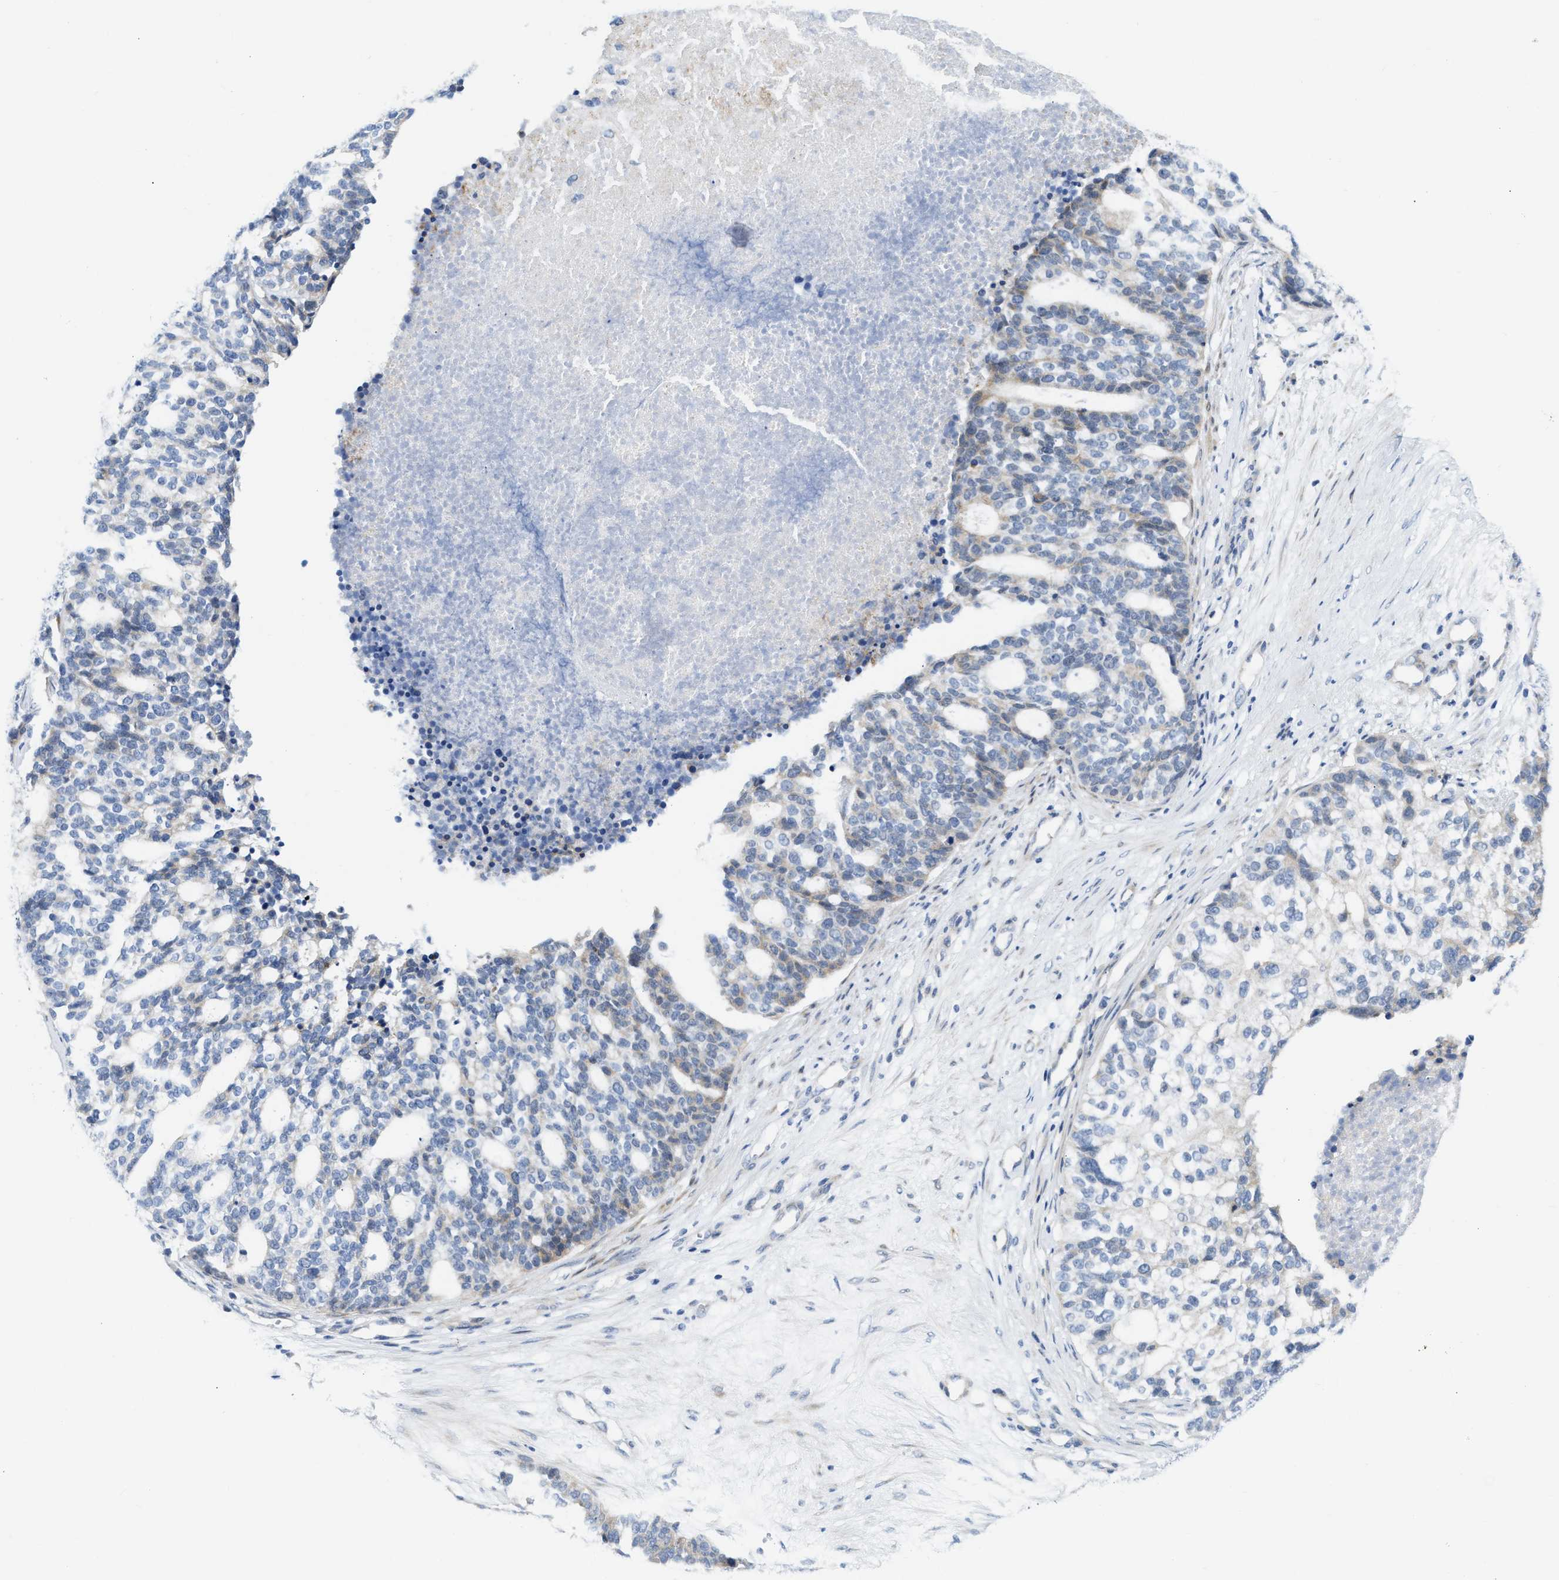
{"staining": {"intensity": "weak", "quantity": "<25%", "location": "cytoplasmic/membranous"}, "tissue": "ovarian cancer", "cell_type": "Tumor cells", "image_type": "cancer", "snomed": [{"axis": "morphology", "description": "Cystadenocarcinoma, serous, NOS"}, {"axis": "topography", "description": "Ovary"}], "caption": "DAB (3,3'-diaminobenzidine) immunohistochemical staining of human ovarian serous cystadenocarcinoma reveals no significant staining in tumor cells.", "gene": "FHL1", "patient": {"sex": "female", "age": 59}}